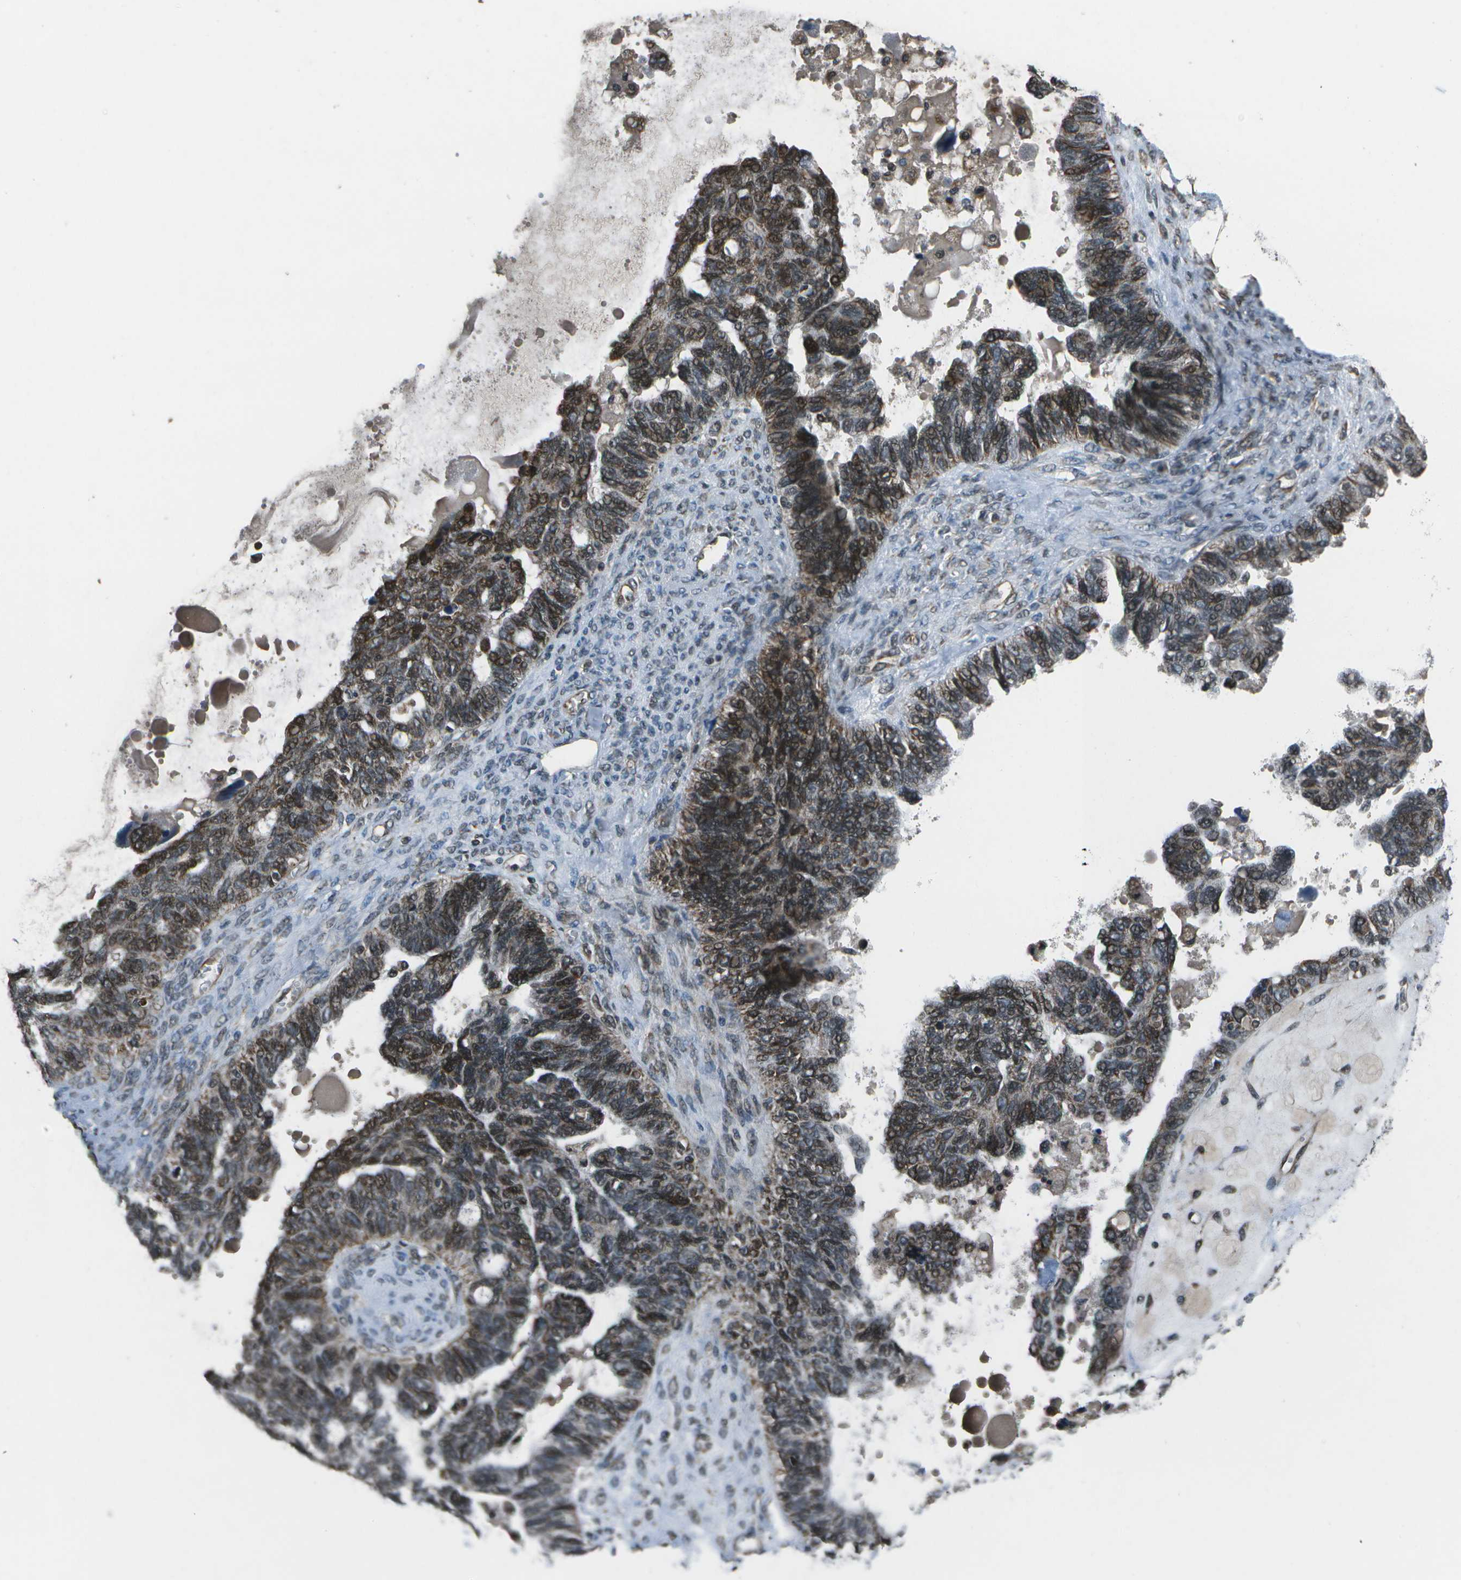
{"staining": {"intensity": "strong", "quantity": ">75%", "location": "cytoplasmic/membranous,nuclear"}, "tissue": "ovarian cancer", "cell_type": "Tumor cells", "image_type": "cancer", "snomed": [{"axis": "morphology", "description": "Cystadenocarcinoma, serous, NOS"}, {"axis": "topography", "description": "Ovary"}], "caption": "High-magnification brightfield microscopy of serous cystadenocarcinoma (ovarian) stained with DAB (brown) and counterstained with hematoxylin (blue). tumor cells exhibit strong cytoplasmic/membranous and nuclear expression is identified in about>75% of cells. (Stains: DAB (3,3'-diaminobenzidine) in brown, nuclei in blue, Microscopy: brightfield microscopy at high magnification).", "gene": "EIF2AK1", "patient": {"sex": "female", "age": 79}}